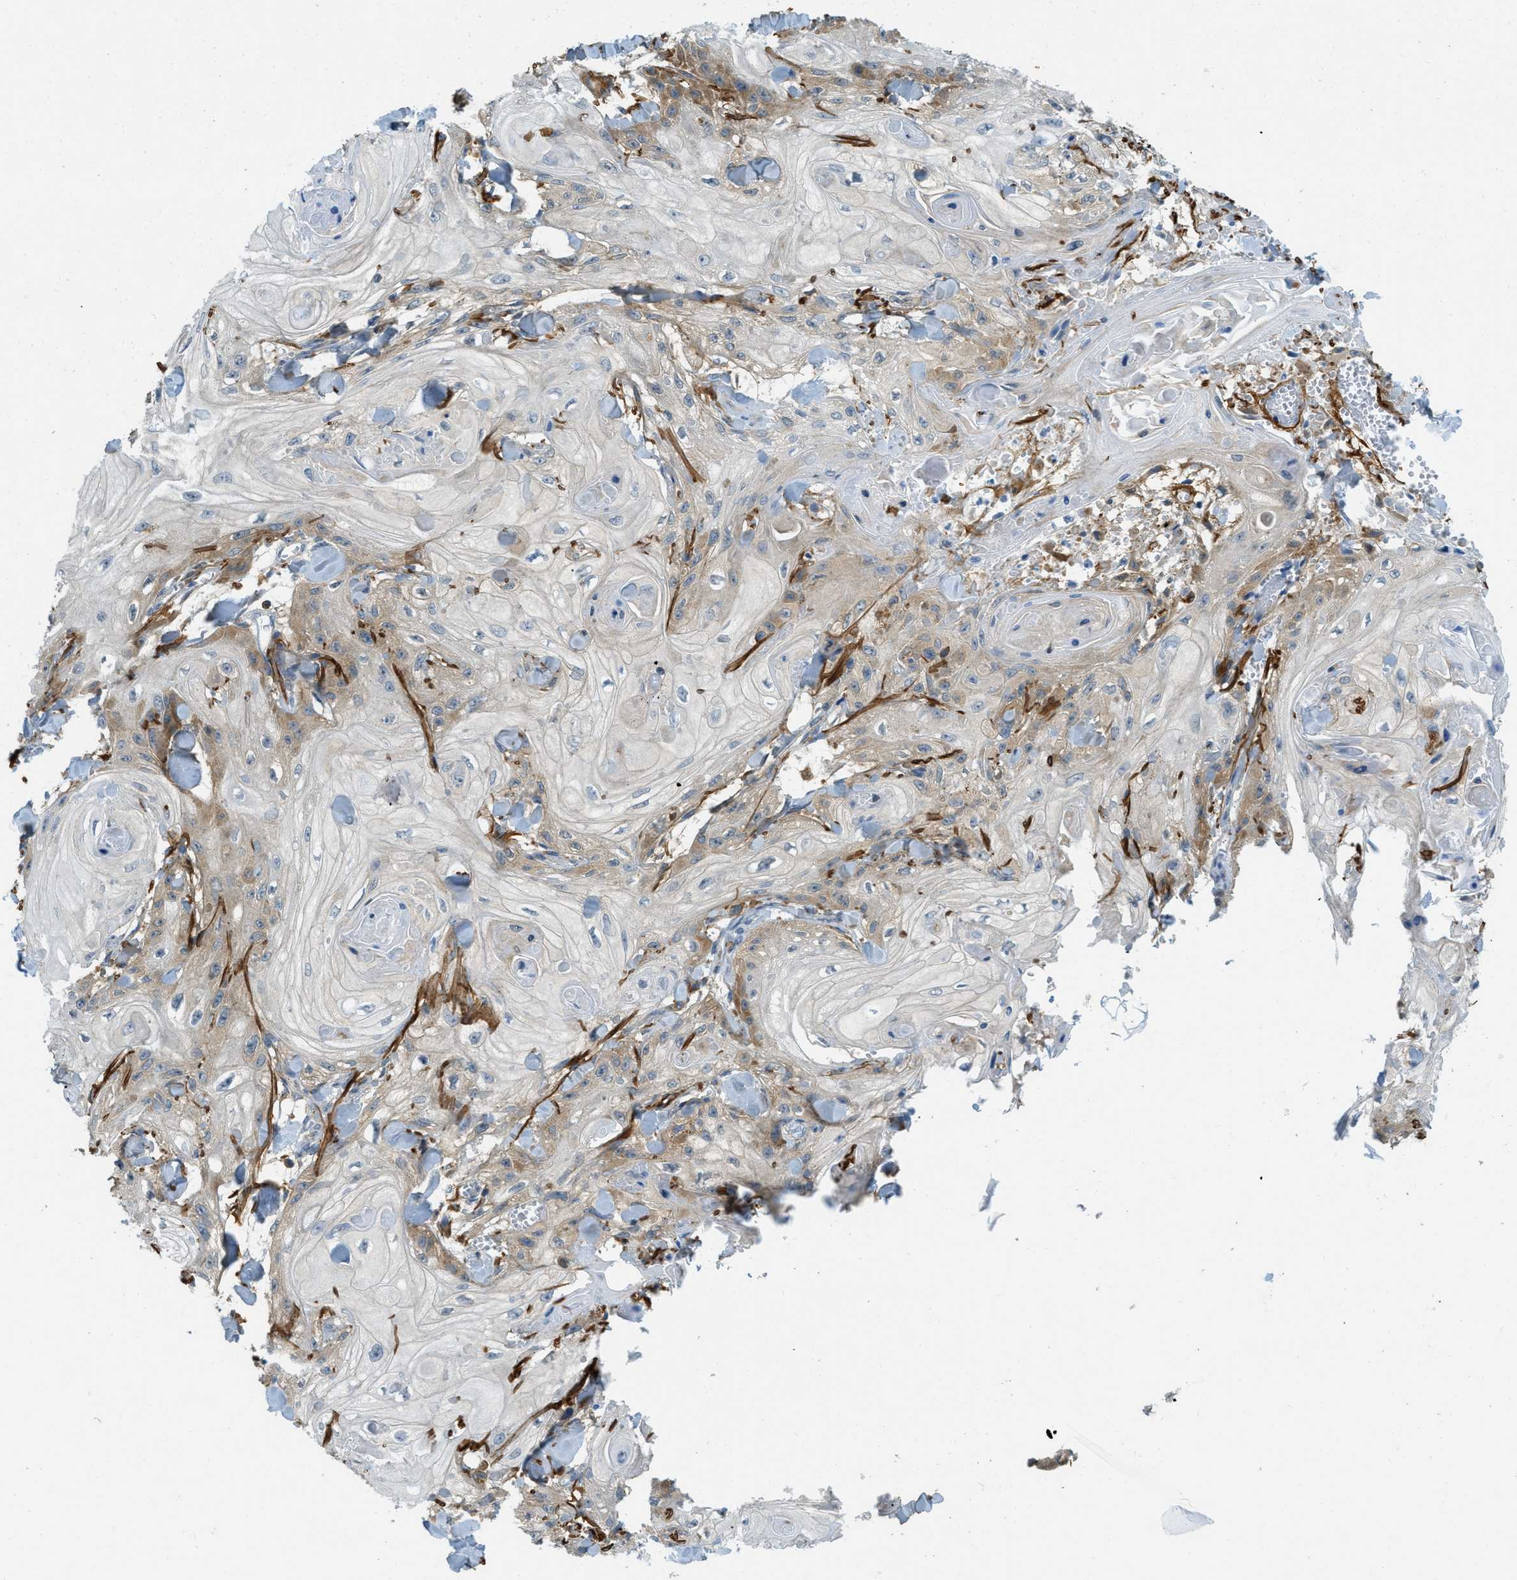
{"staining": {"intensity": "moderate", "quantity": "<25%", "location": "cytoplasmic/membranous"}, "tissue": "skin cancer", "cell_type": "Tumor cells", "image_type": "cancer", "snomed": [{"axis": "morphology", "description": "Squamous cell carcinoma, NOS"}, {"axis": "topography", "description": "Skin"}], "caption": "Immunohistochemical staining of human squamous cell carcinoma (skin) demonstrates low levels of moderate cytoplasmic/membranous expression in approximately <25% of tumor cells. Nuclei are stained in blue.", "gene": "PLBD2", "patient": {"sex": "male", "age": 74}}